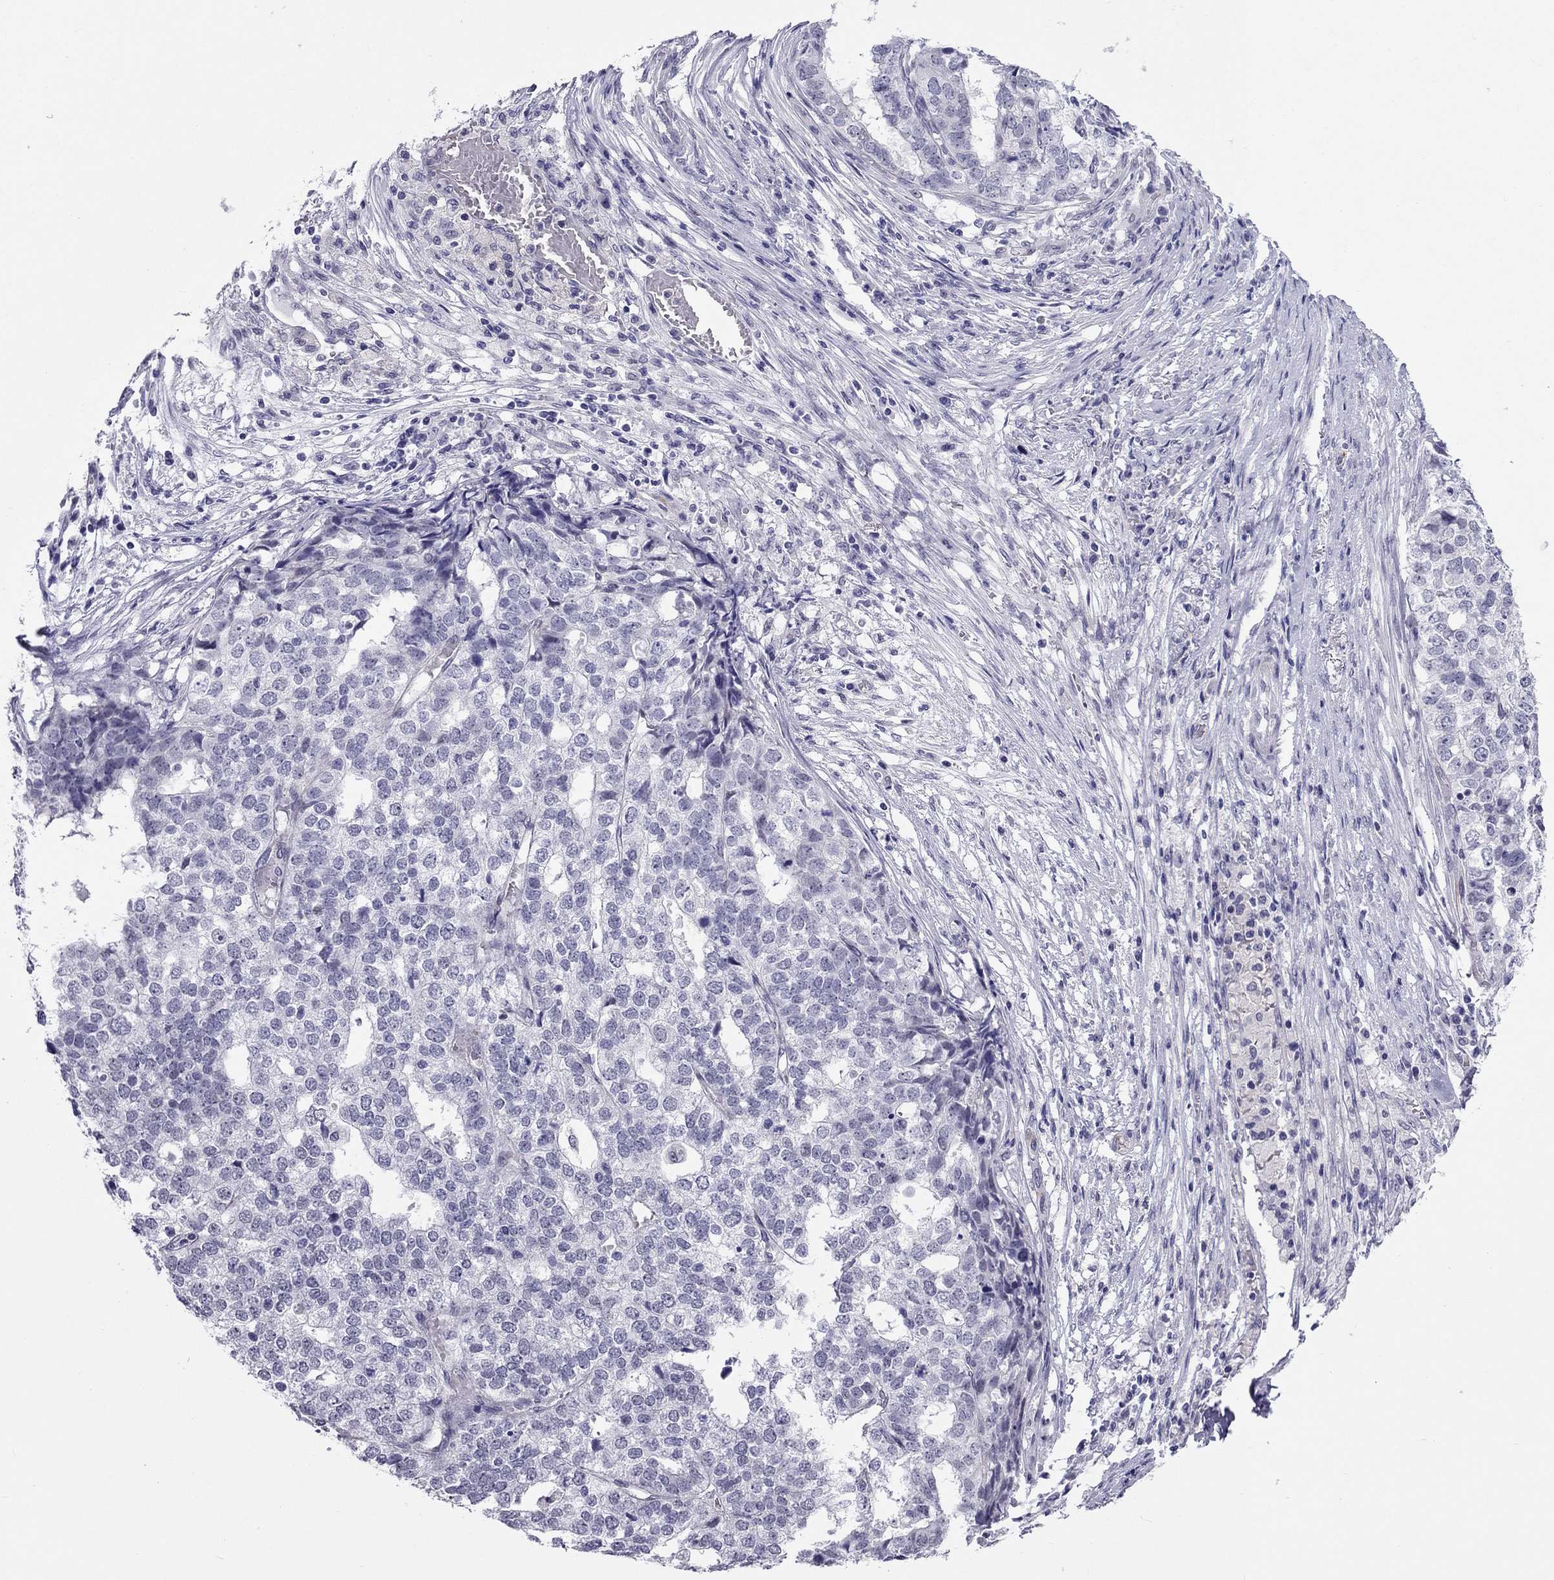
{"staining": {"intensity": "negative", "quantity": "none", "location": "none"}, "tissue": "stomach cancer", "cell_type": "Tumor cells", "image_type": "cancer", "snomed": [{"axis": "morphology", "description": "Adenocarcinoma, NOS"}, {"axis": "topography", "description": "Stomach"}], "caption": "A histopathology image of stomach adenocarcinoma stained for a protein exhibits no brown staining in tumor cells.", "gene": "CROCC2", "patient": {"sex": "male", "age": 69}}